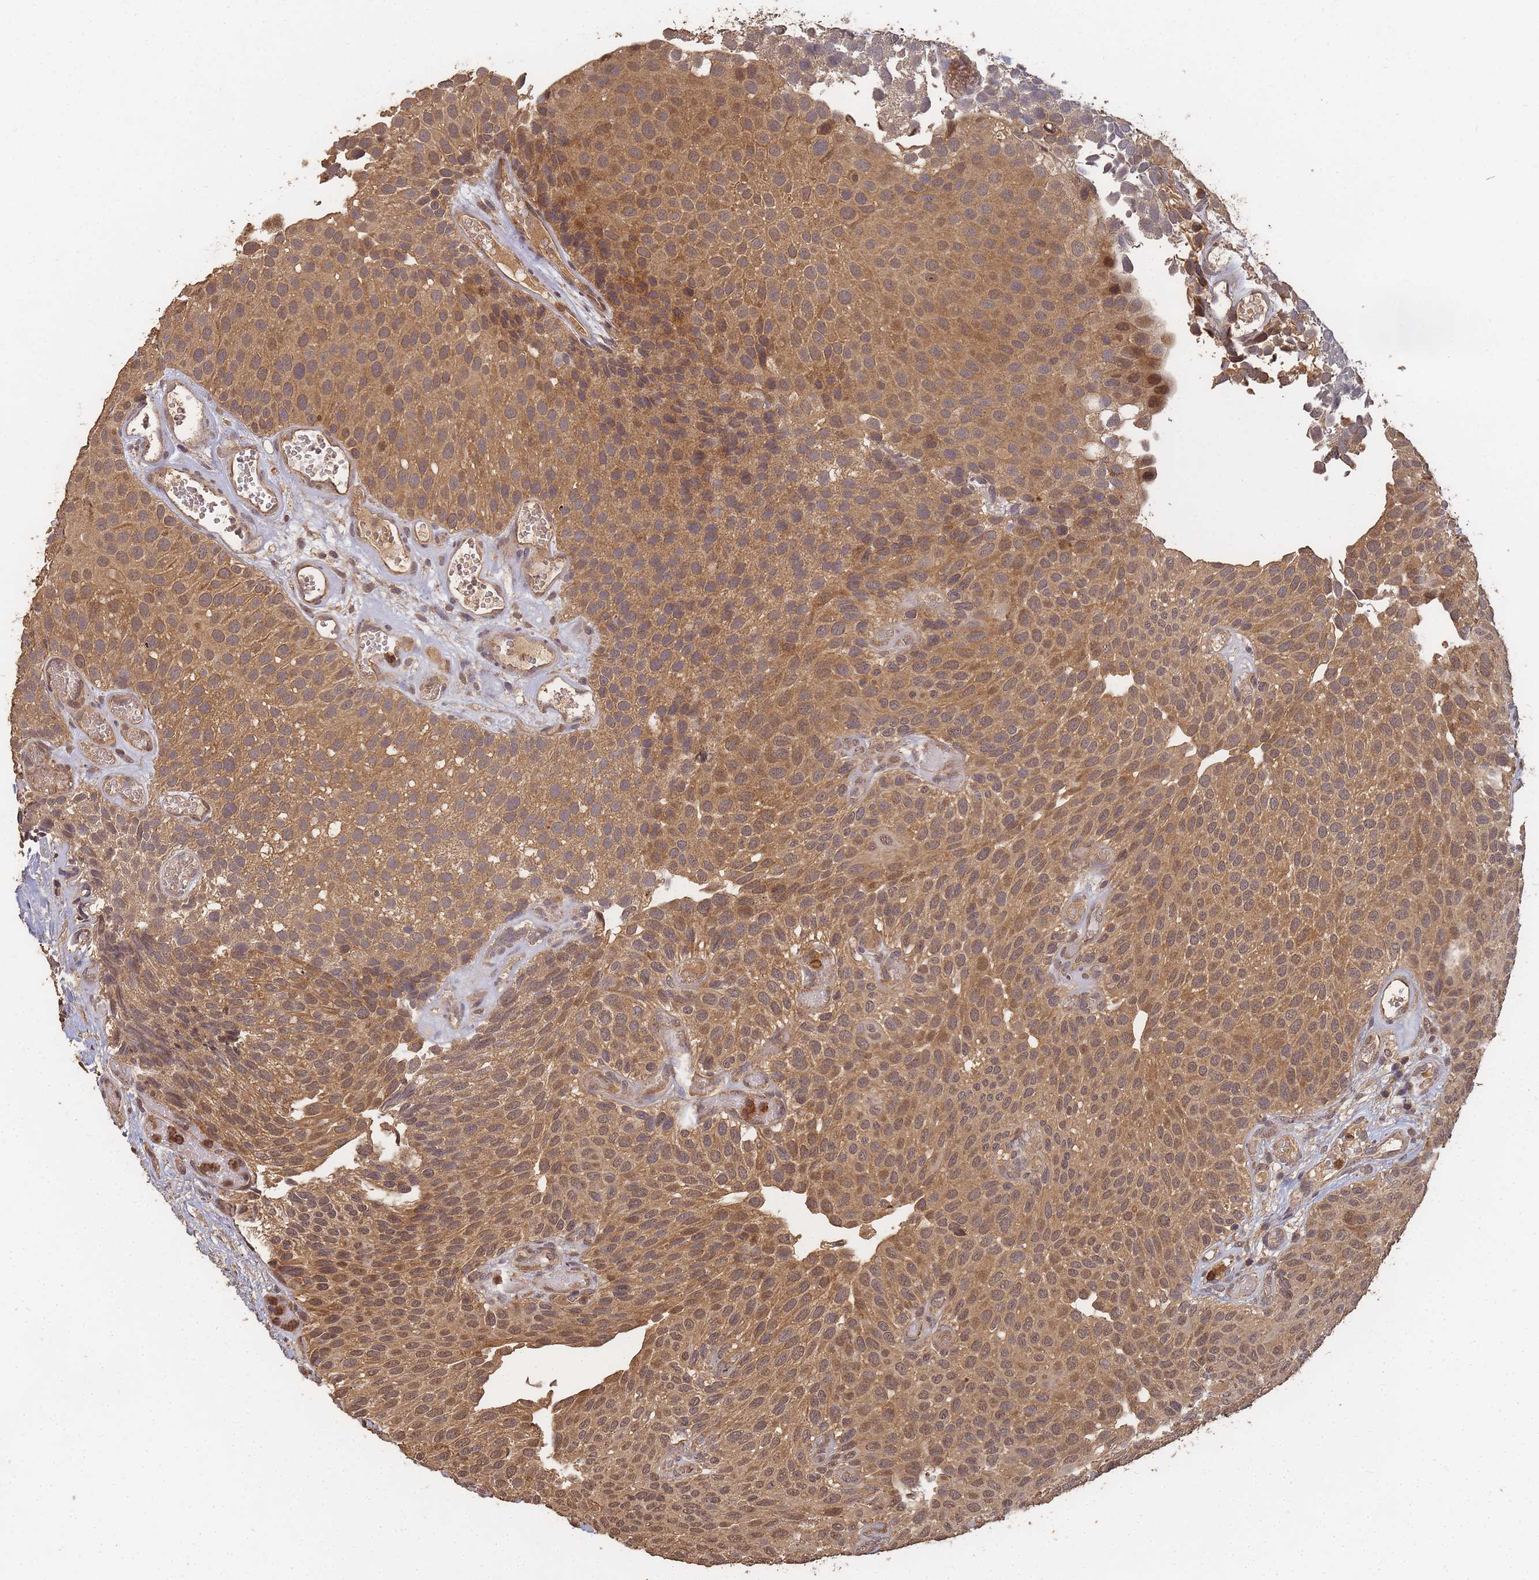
{"staining": {"intensity": "moderate", "quantity": ">75%", "location": "cytoplasmic/membranous,nuclear"}, "tissue": "urothelial cancer", "cell_type": "Tumor cells", "image_type": "cancer", "snomed": [{"axis": "morphology", "description": "Urothelial carcinoma, Low grade"}, {"axis": "topography", "description": "Urinary bladder"}], "caption": "Protein expression analysis of human low-grade urothelial carcinoma reveals moderate cytoplasmic/membranous and nuclear staining in approximately >75% of tumor cells.", "gene": "ALKBH1", "patient": {"sex": "male", "age": 89}}